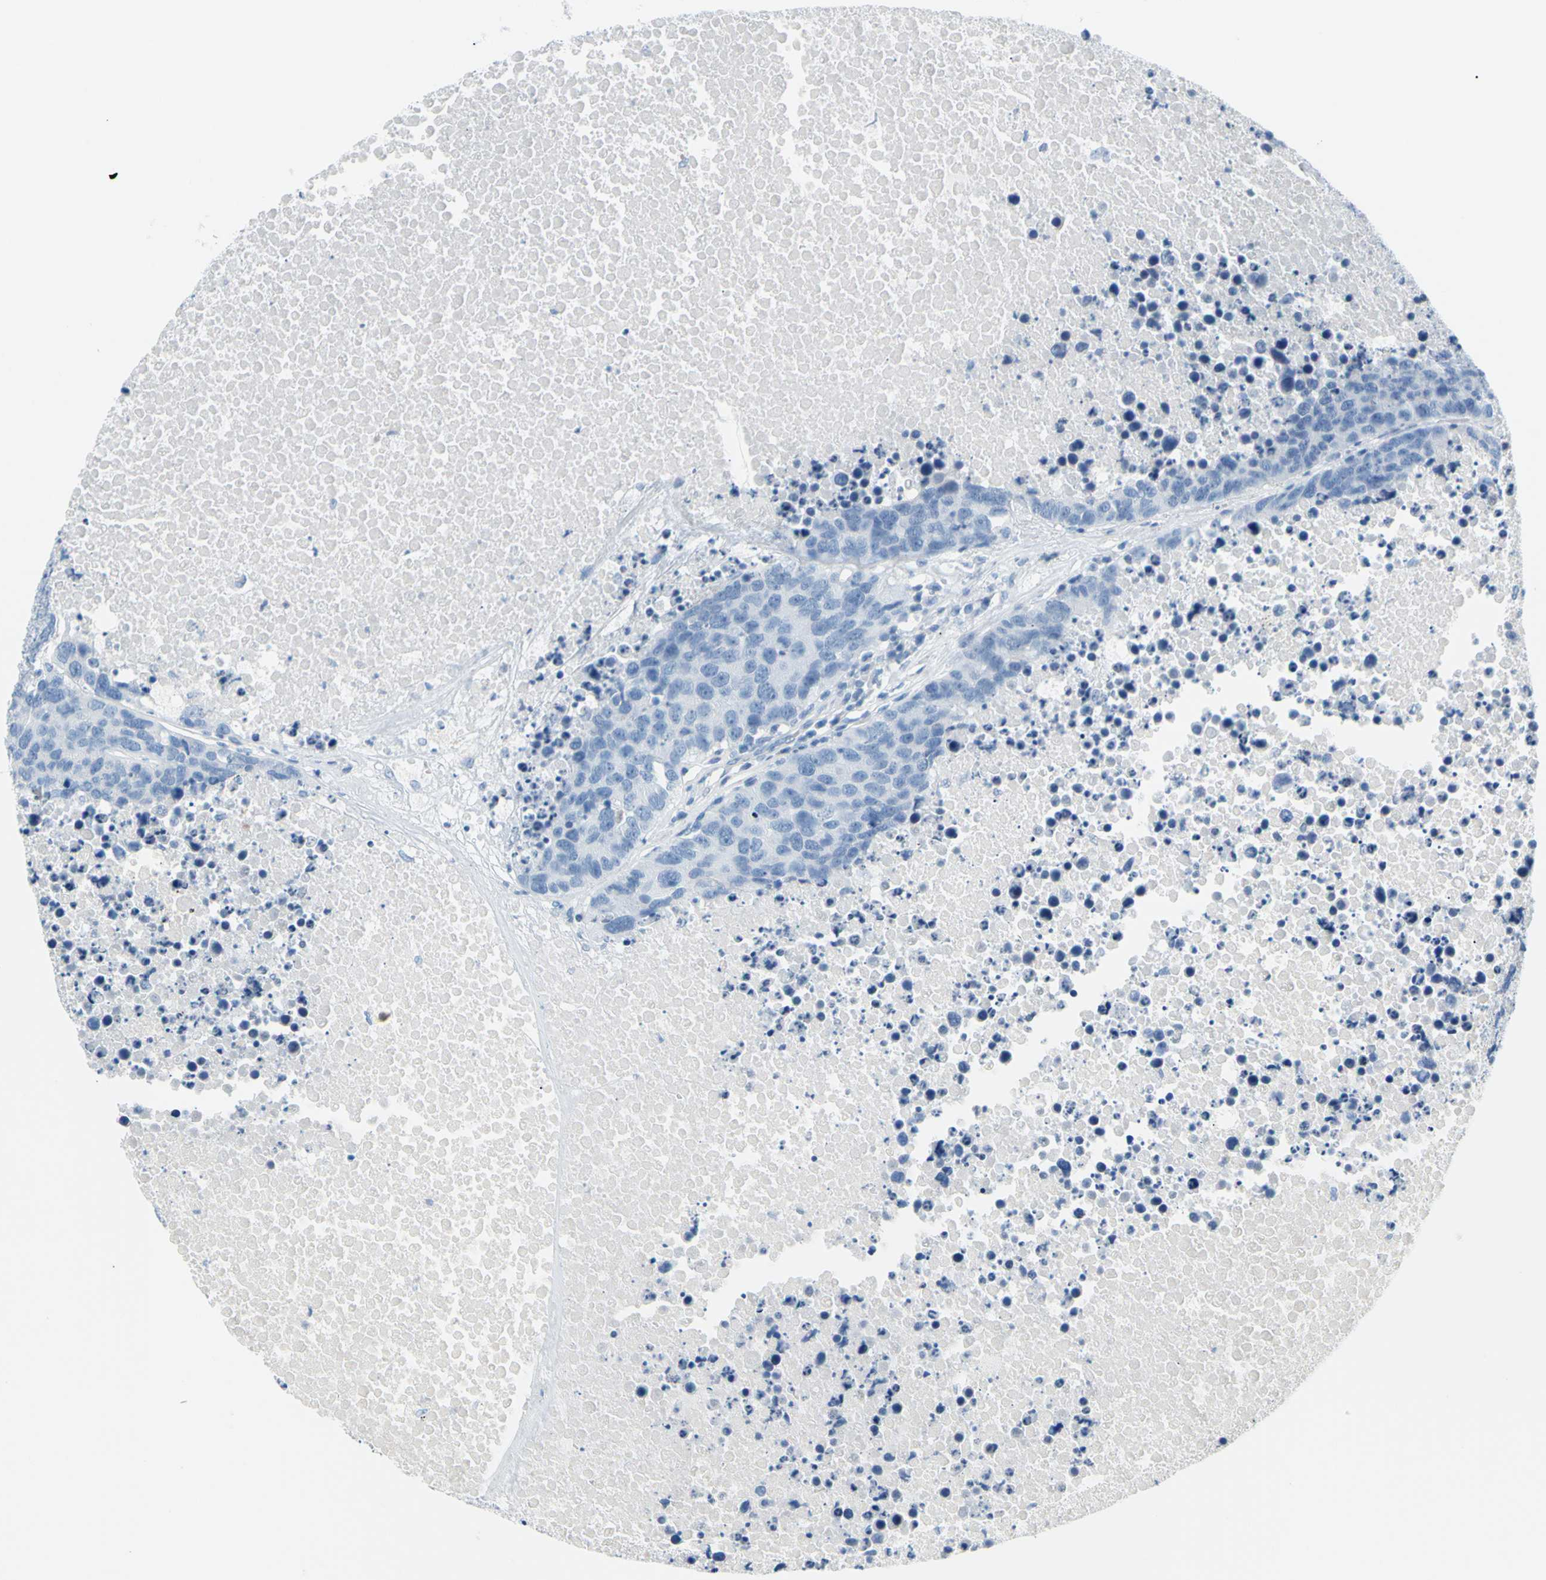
{"staining": {"intensity": "negative", "quantity": "none", "location": "none"}, "tissue": "carcinoid", "cell_type": "Tumor cells", "image_type": "cancer", "snomed": [{"axis": "morphology", "description": "Carcinoid, malignant, NOS"}, {"axis": "topography", "description": "Lung"}], "caption": "Immunohistochemical staining of human carcinoid displays no significant positivity in tumor cells. (DAB immunohistochemistry (IHC) visualized using brightfield microscopy, high magnification).", "gene": "DCT", "patient": {"sex": "male", "age": 60}}